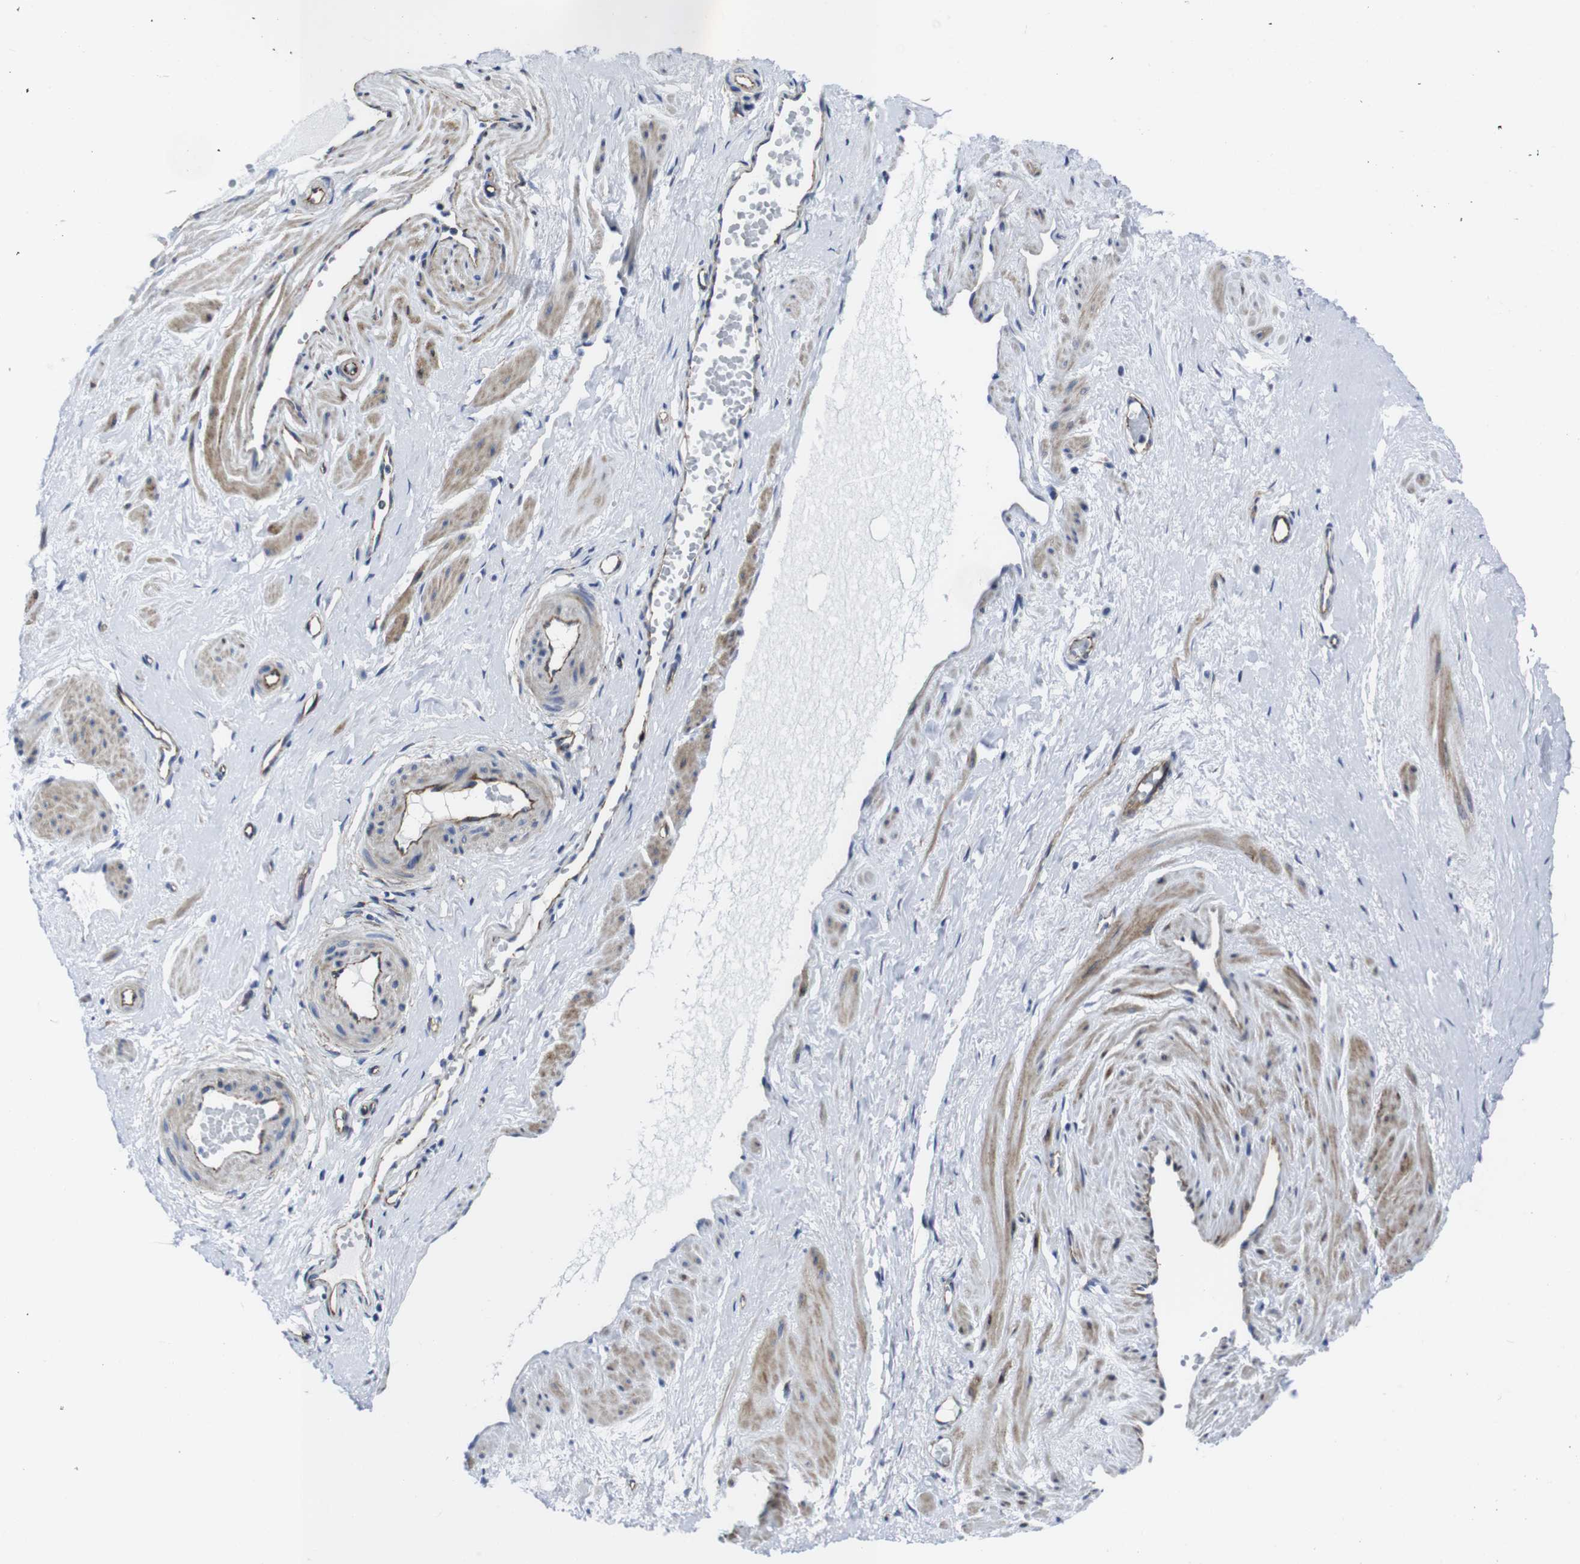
{"staining": {"intensity": "negative", "quantity": "none", "location": "none"}, "tissue": "adipose tissue", "cell_type": "Adipocytes", "image_type": "normal", "snomed": [{"axis": "morphology", "description": "Normal tissue, NOS"}, {"axis": "topography", "description": "Soft tissue"}, {"axis": "topography", "description": "Vascular tissue"}], "caption": "Immunohistochemistry photomicrograph of unremarkable adipose tissue: adipose tissue stained with DAB (3,3'-diaminobenzidine) shows no significant protein expression in adipocytes.", "gene": "NUMB", "patient": {"sex": "female", "age": 35}}